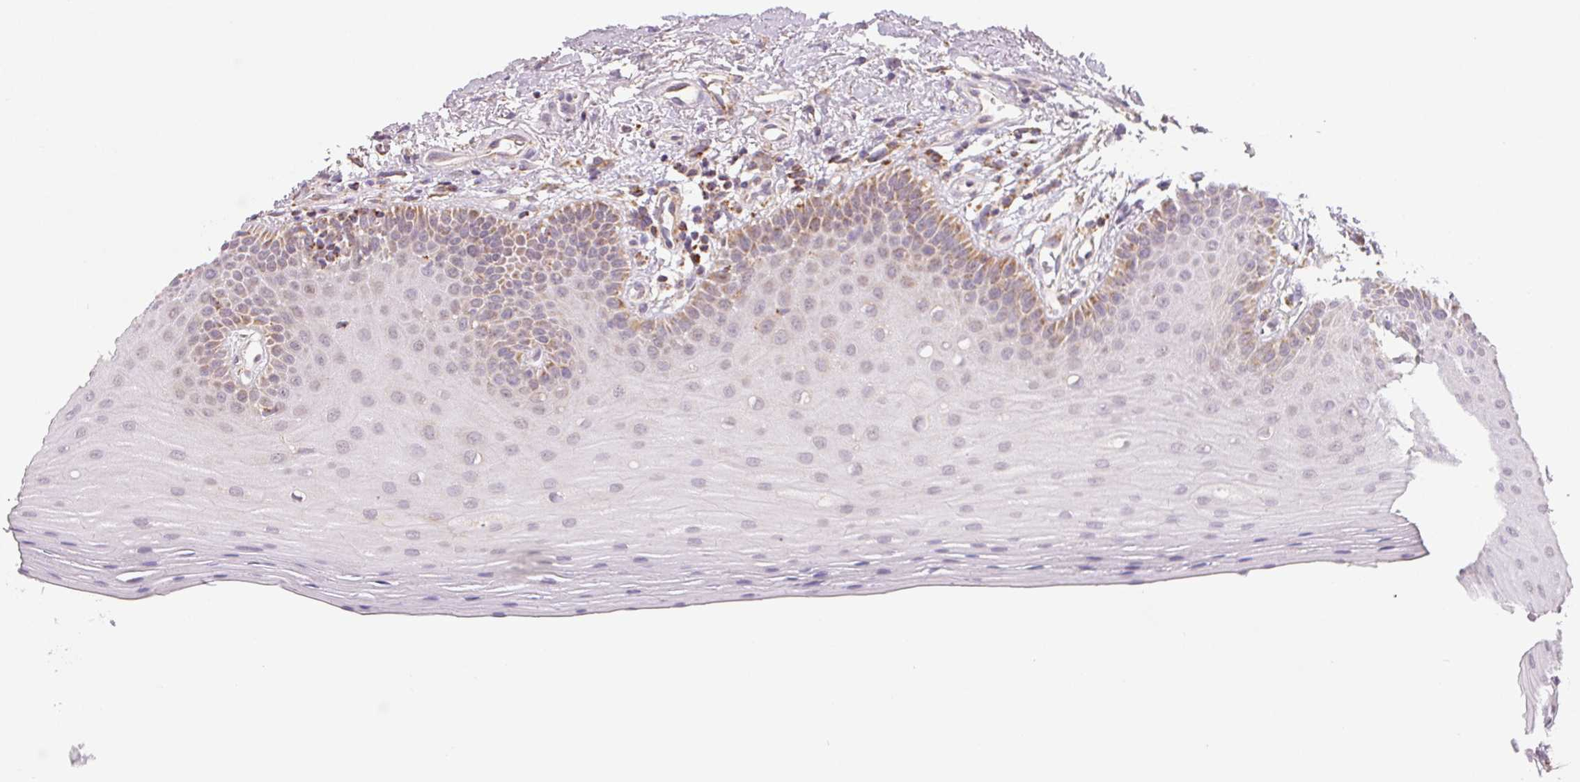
{"staining": {"intensity": "moderate", "quantity": "<25%", "location": "cytoplasmic/membranous"}, "tissue": "oral mucosa", "cell_type": "Squamous epithelial cells", "image_type": "normal", "snomed": [{"axis": "morphology", "description": "Normal tissue, NOS"}, {"axis": "morphology", "description": "Normal morphology"}, {"axis": "topography", "description": "Oral tissue"}], "caption": "About <25% of squamous epithelial cells in unremarkable oral mucosa demonstrate moderate cytoplasmic/membranous protein expression as visualized by brown immunohistochemical staining.", "gene": "HINT2", "patient": {"sex": "female", "age": 76}}